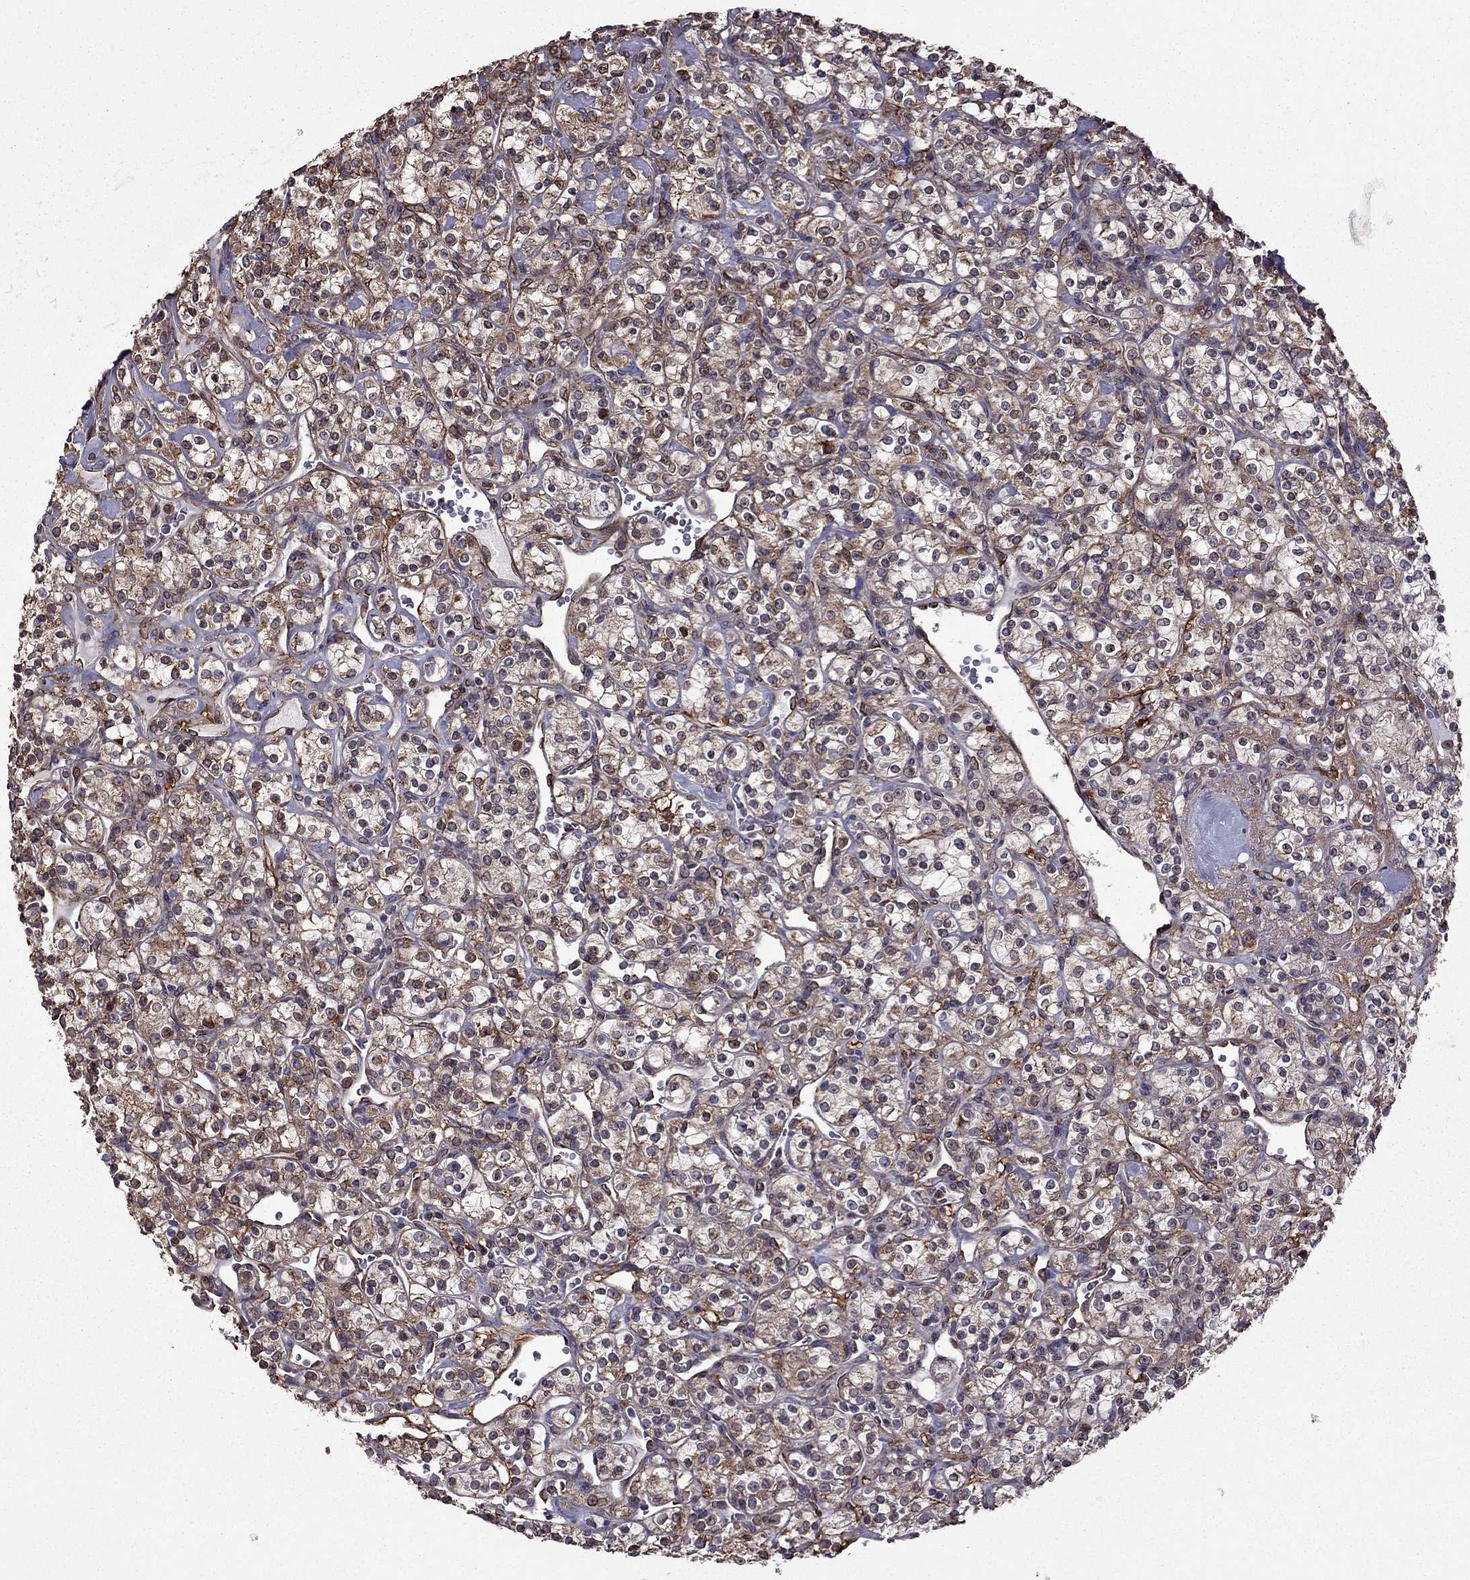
{"staining": {"intensity": "moderate", "quantity": ">75%", "location": "cytoplasmic/membranous"}, "tissue": "renal cancer", "cell_type": "Tumor cells", "image_type": "cancer", "snomed": [{"axis": "morphology", "description": "Adenocarcinoma, NOS"}, {"axis": "topography", "description": "Kidney"}], "caption": "An IHC histopathology image of neoplastic tissue is shown. Protein staining in brown labels moderate cytoplasmic/membranous positivity in renal cancer within tumor cells.", "gene": "IKBIP", "patient": {"sex": "male", "age": 77}}